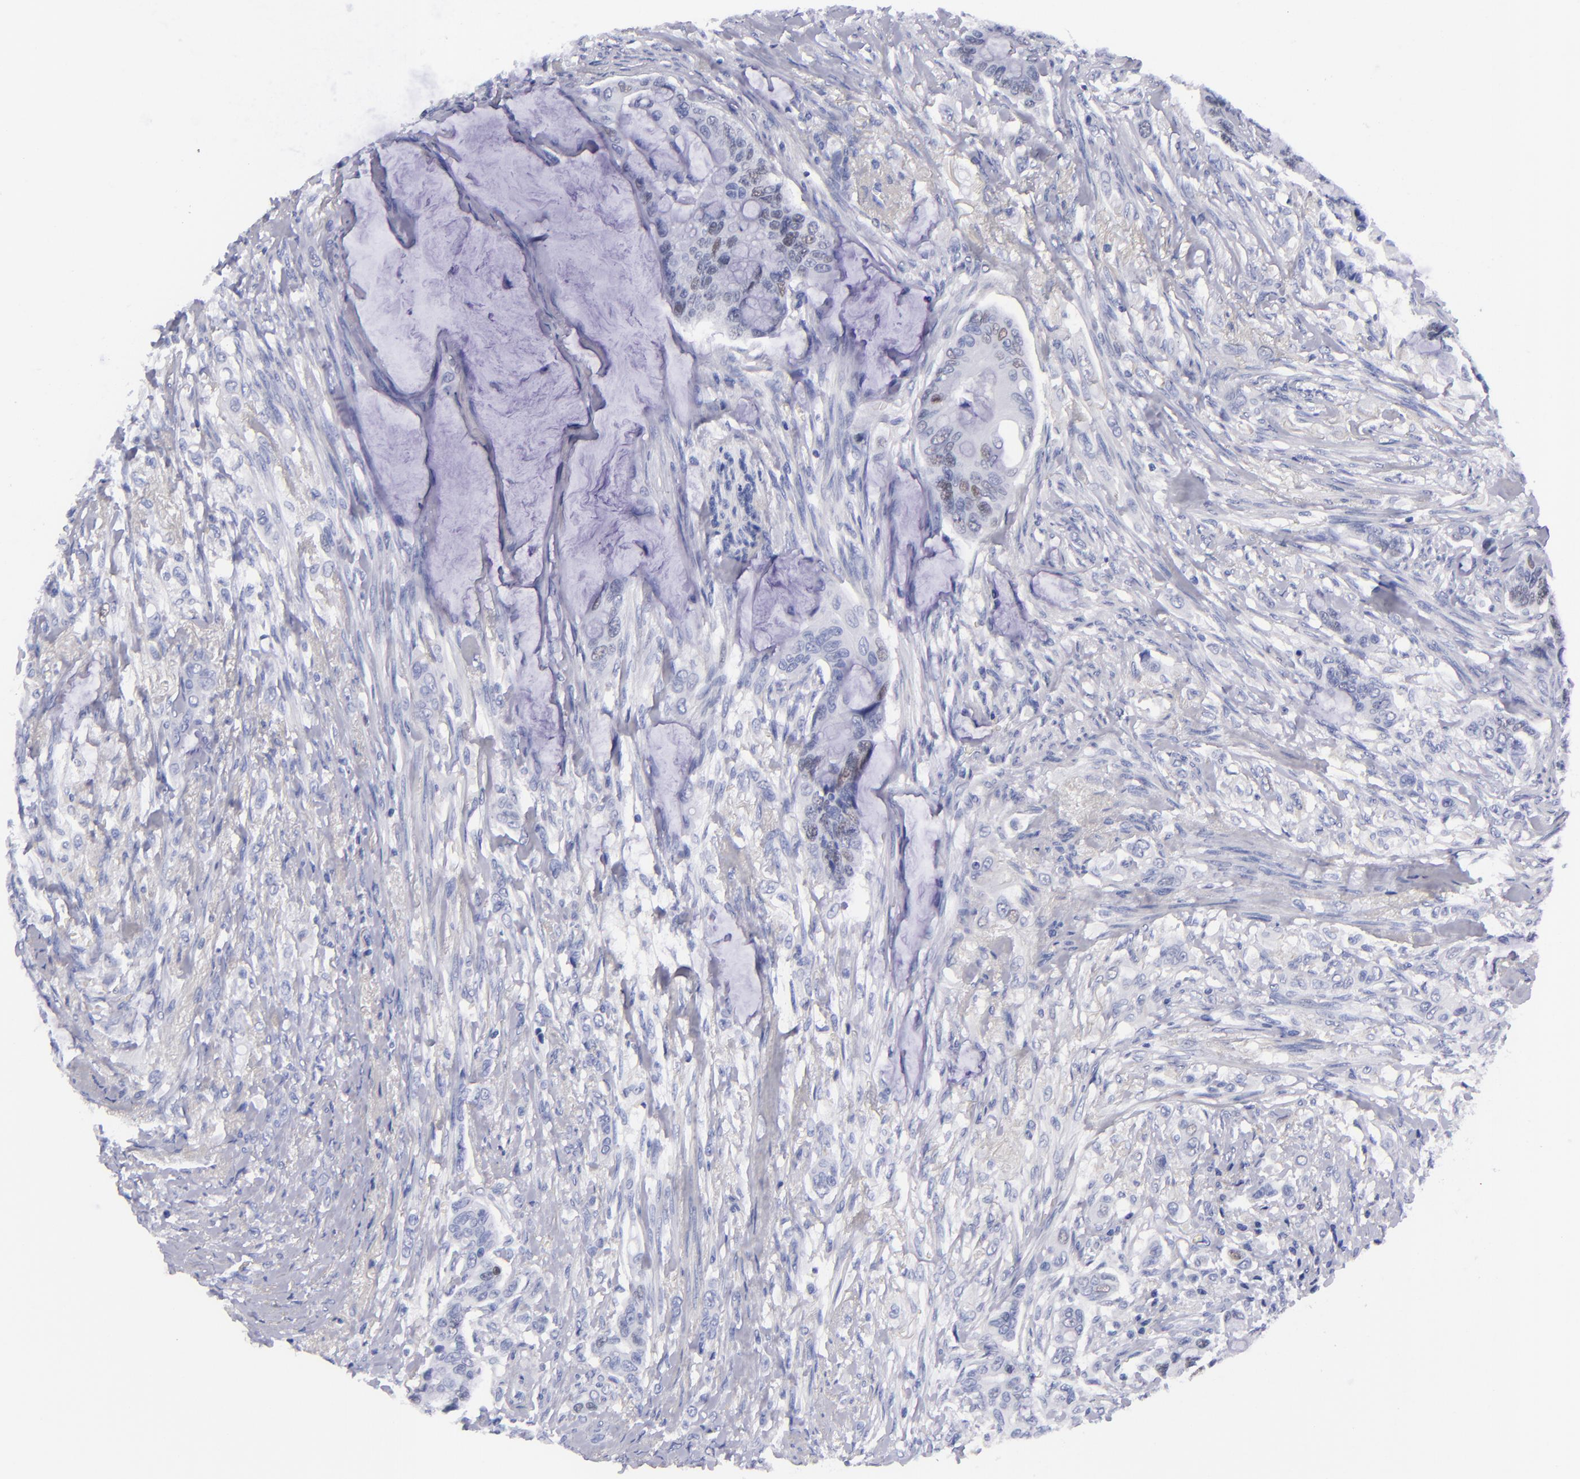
{"staining": {"intensity": "moderate", "quantity": "<25%", "location": "nuclear"}, "tissue": "colorectal cancer", "cell_type": "Tumor cells", "image_type": "cancer", "snomed": [{"axis": "morphology", "description": "Adenocarcinoma, NOS"}, {"axis": "topography", "description": "Rectum"}], "caption": "Immunohistochemistry (IHC) (DAB) staining of colorectal cancer (adenocarcinoma) shows moderate nuclear protein positivity in approximately <25% of tumor cells.", "gene": "MCM7", "patient": {"sex": "female", "age": 59}}